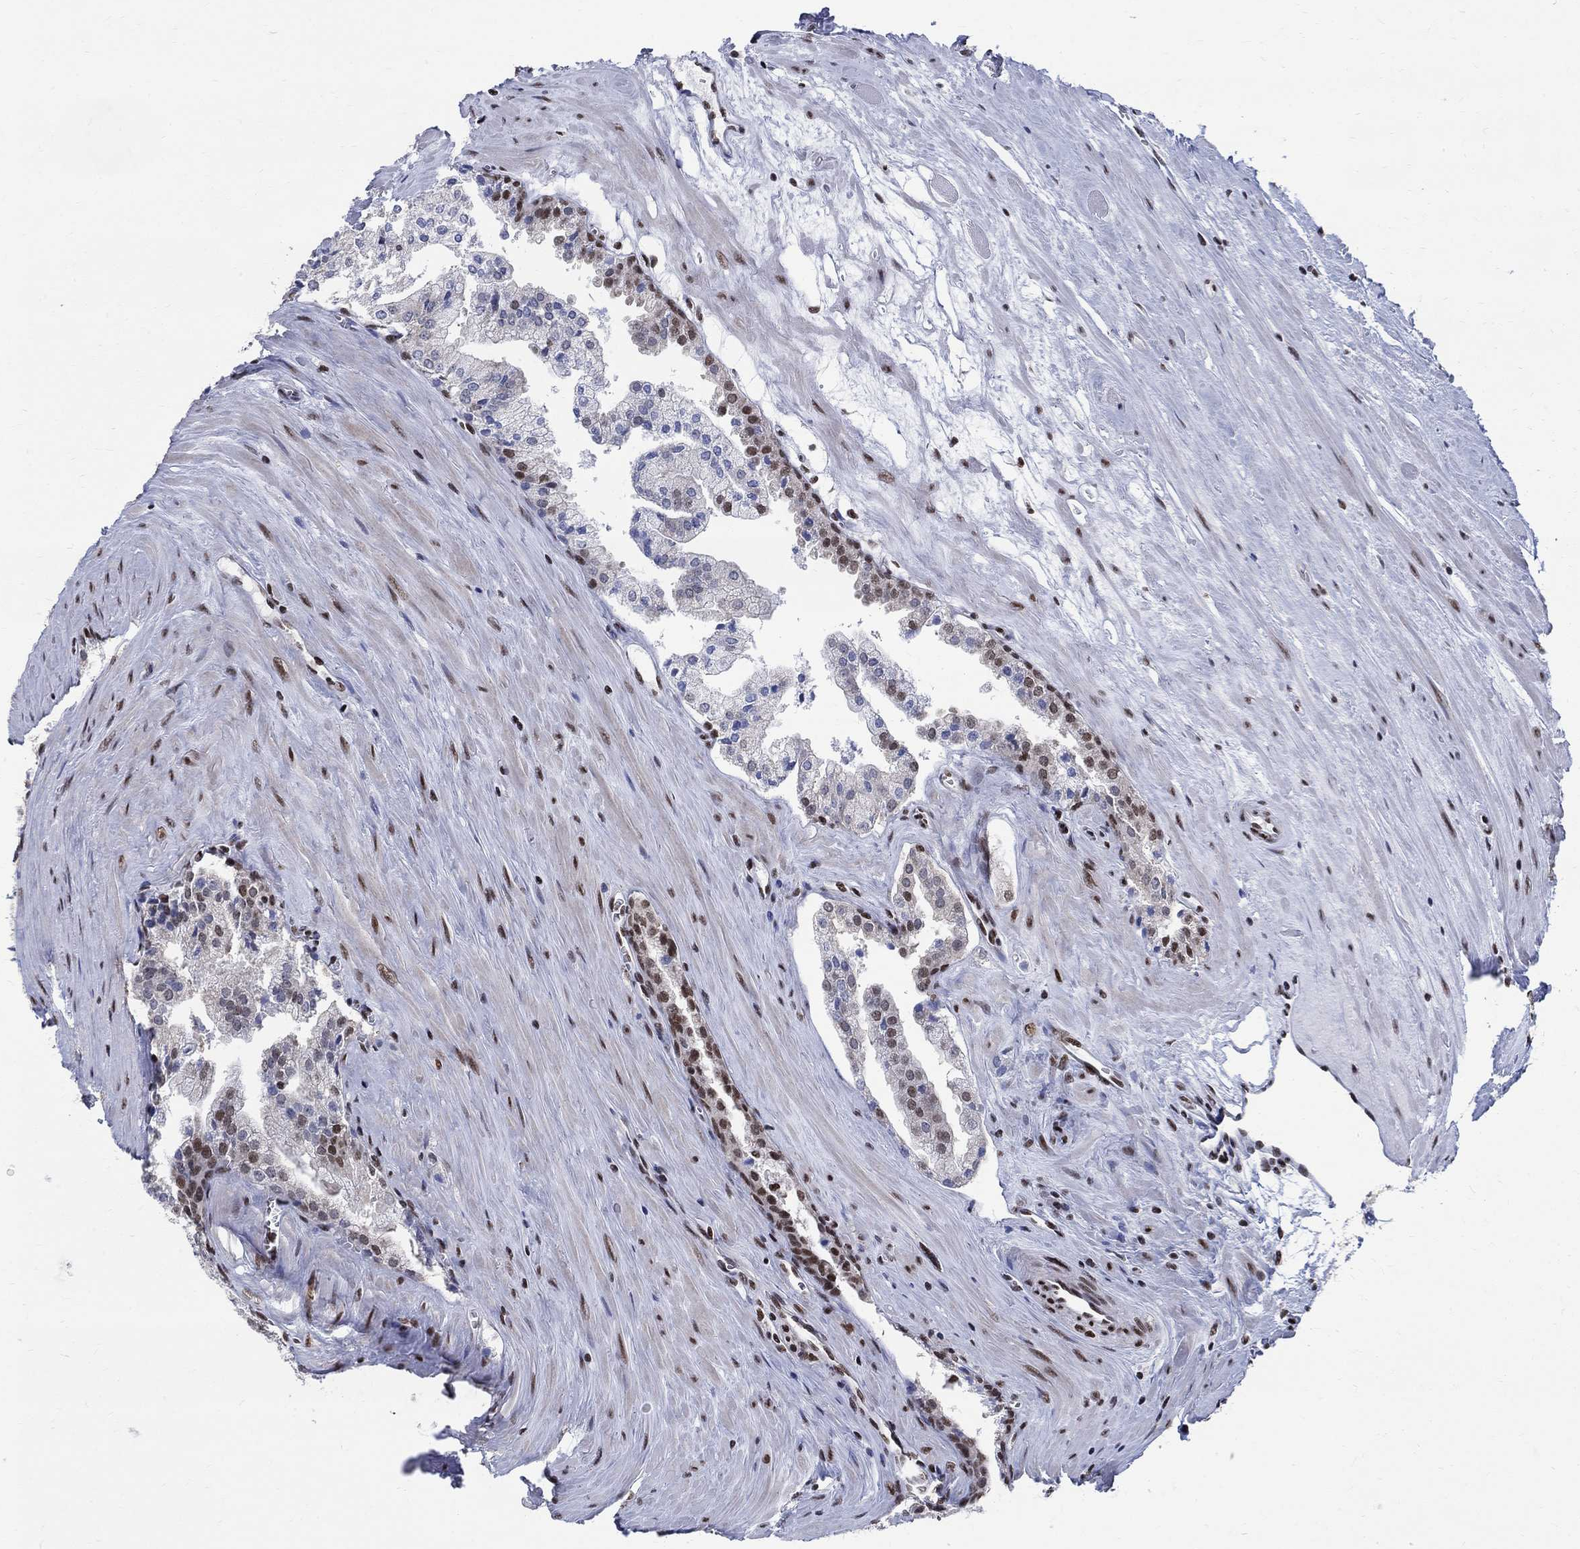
{"staining": {"intensity": "strong", "quantity": "<25%", "location": "nuclear"}, "tissue": "prostate cancer", "cell_type": "Tumor cells", "image_type": "cancer", "snomed": [{"axis": "morphology", "description": "Adenocarcinoma, NOS"}, {"axis": "topography", "description": "Prostate"}], "caption": "Brown immunohistochemical staining in human prostate cancer (adenocarcinoma) reveals strong nuclear positivity in about <25% of tumor cells.", "gene": "FBXO16", "patient": {"sex": "male", "age": 72}}